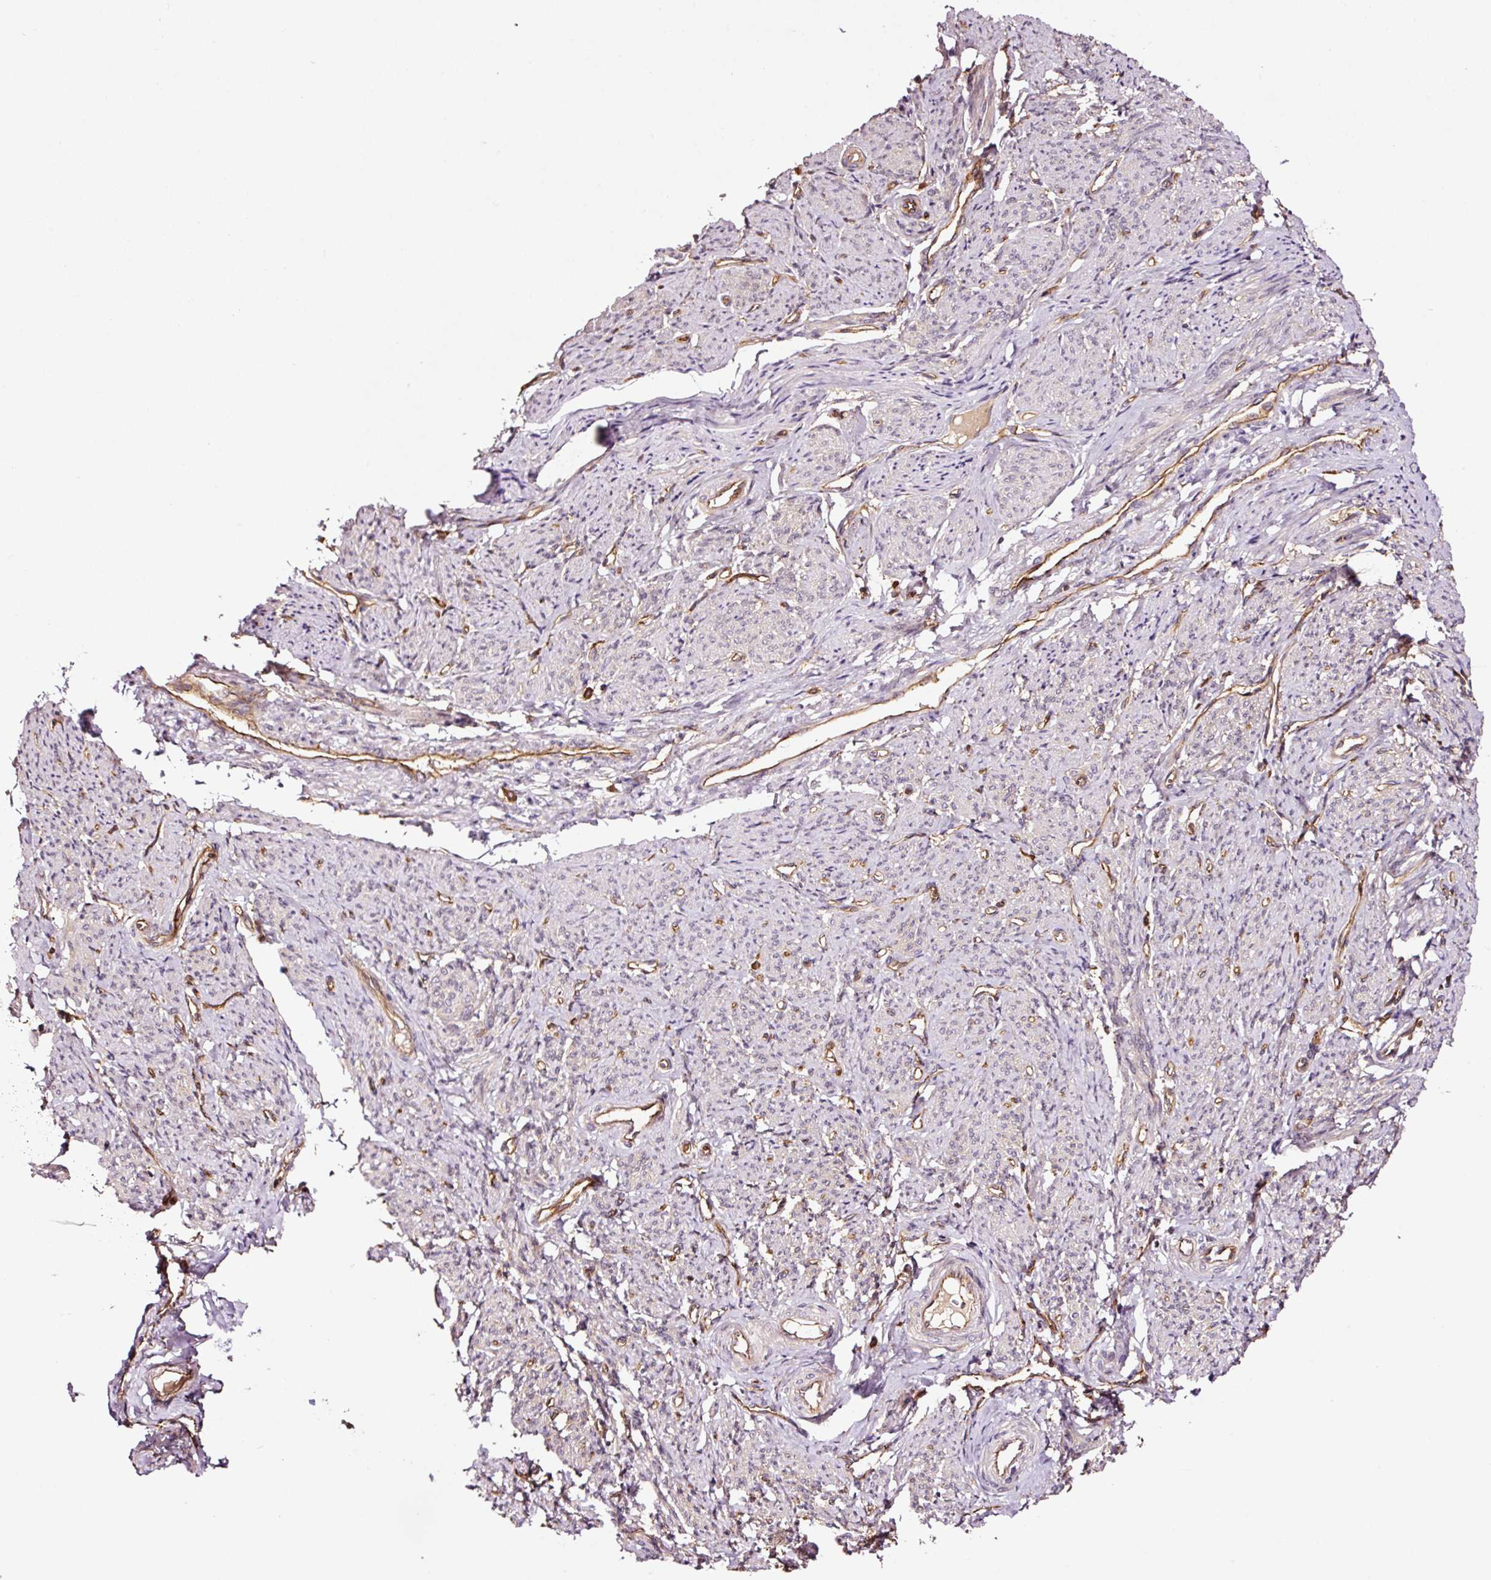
{"staining": {"intensity": "weak", "quantity": "<25%", "location": "cytoplasmic/membranous"}, "tissue": "smooth muscle", "cell_type": "Smooth muscle cells", "image_type": "normal", "snomed": [{"axis": "morphology", "description": "Normal tissue, NOS"}, {"axis": "topography", "description": "Smooth muscle"}], "caption": "High power microscopy micrograph of an immunohistochemistry image of unremarkable smooth muscle, revealing no significant expression in smooth muscle cells. (Brightfield microscopy of DAB immunohistochemistry (IHC) at high magnification).", "gene": "METAP1", "patient": {"sex": "female", "age": 65}}